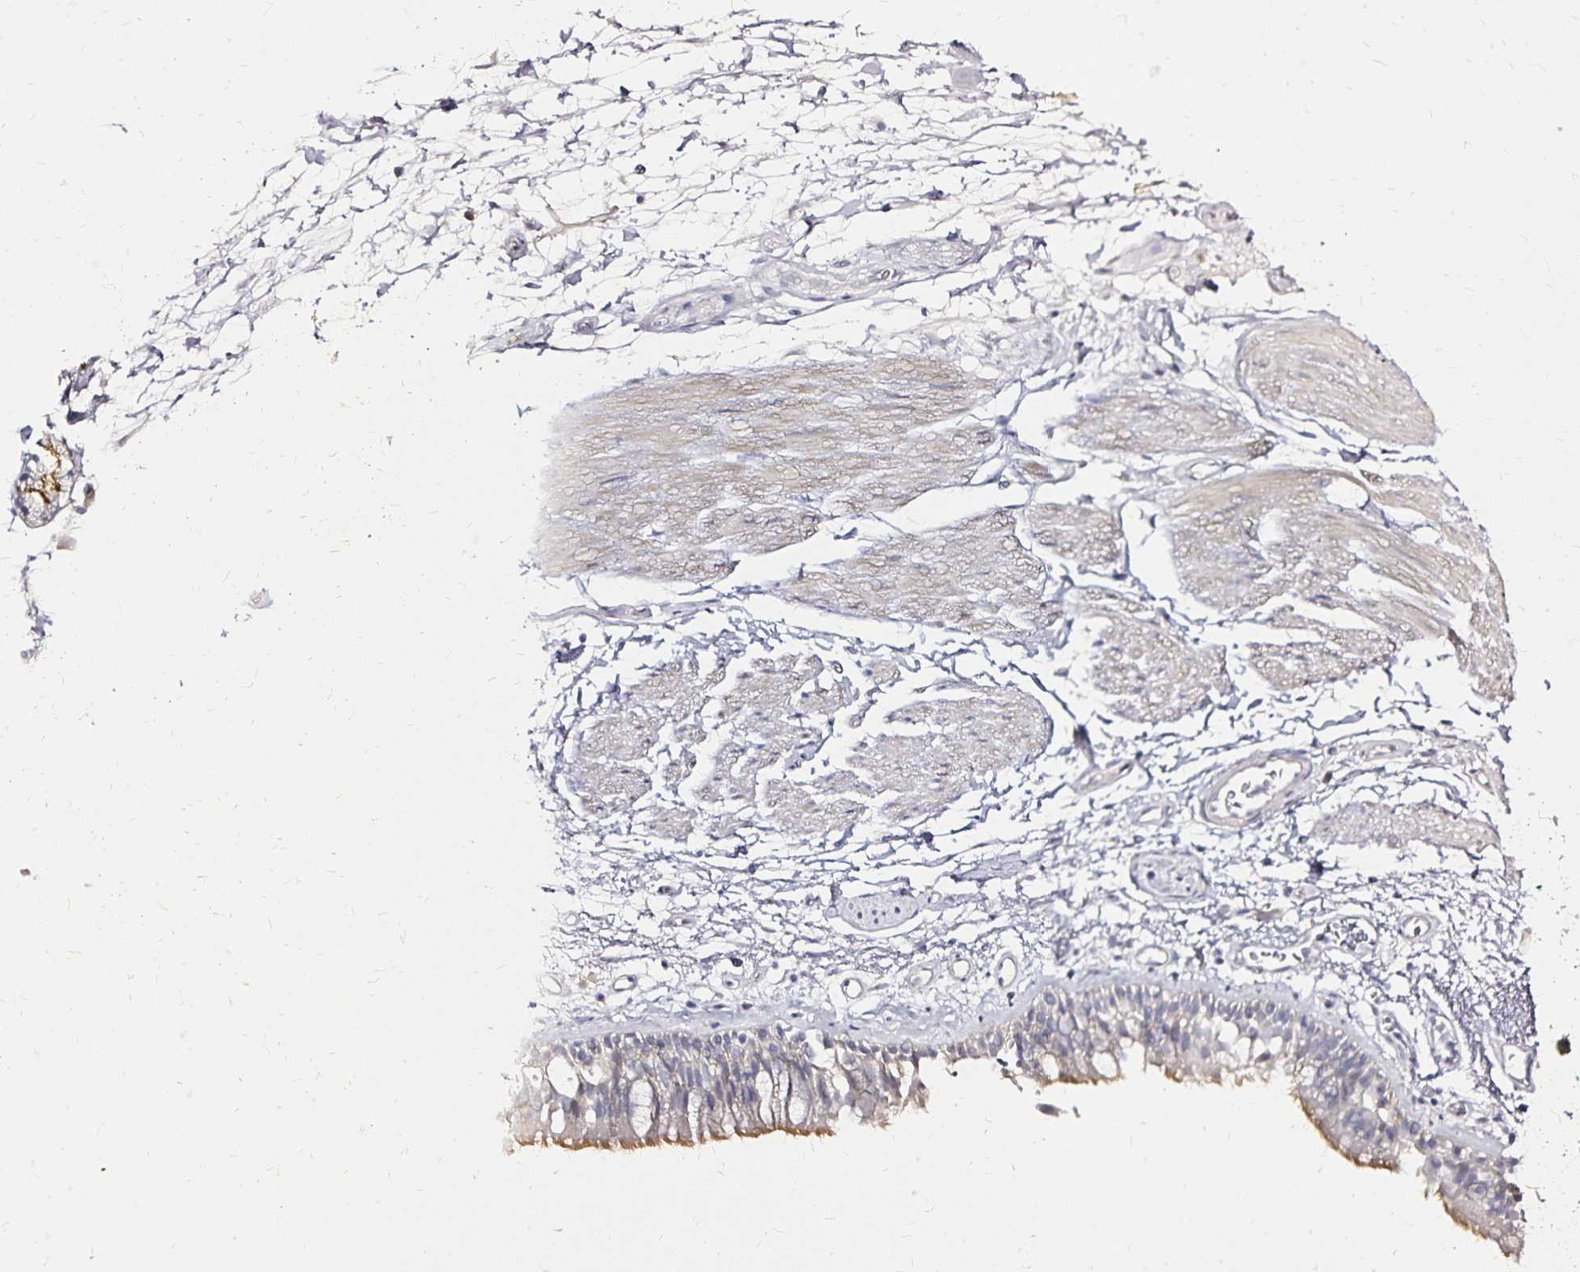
{"staining": {"intensity": "weak", "quantity": "25%-75%", "location": "cytoplasmic/membranous"}, "tissue": "bronchus", "cell_type": "Respiratory epithelial cells", "image_type": "normal", "snomed": [{"axis": "morphology", "description": "Normal tissue, NOS"}, {"axis": "morphology", "description": "Squamous cell carcinoma, NOS"}, {"axis": "topography", "description": "Cartilage tissue"}, {"axis": "topography", "description": "Bronchus"}, {"axis": "topography", "description": "Lung"}], "caption": "About 25%-75% of respiratory epithelial cells in benign bronchus reveal weak cytoplasmic/membranous protein expression as visualized by brown immunohistochemical staining.", "gene": "SLC5A1", "patient": {"sex": "male", "age": 66}}